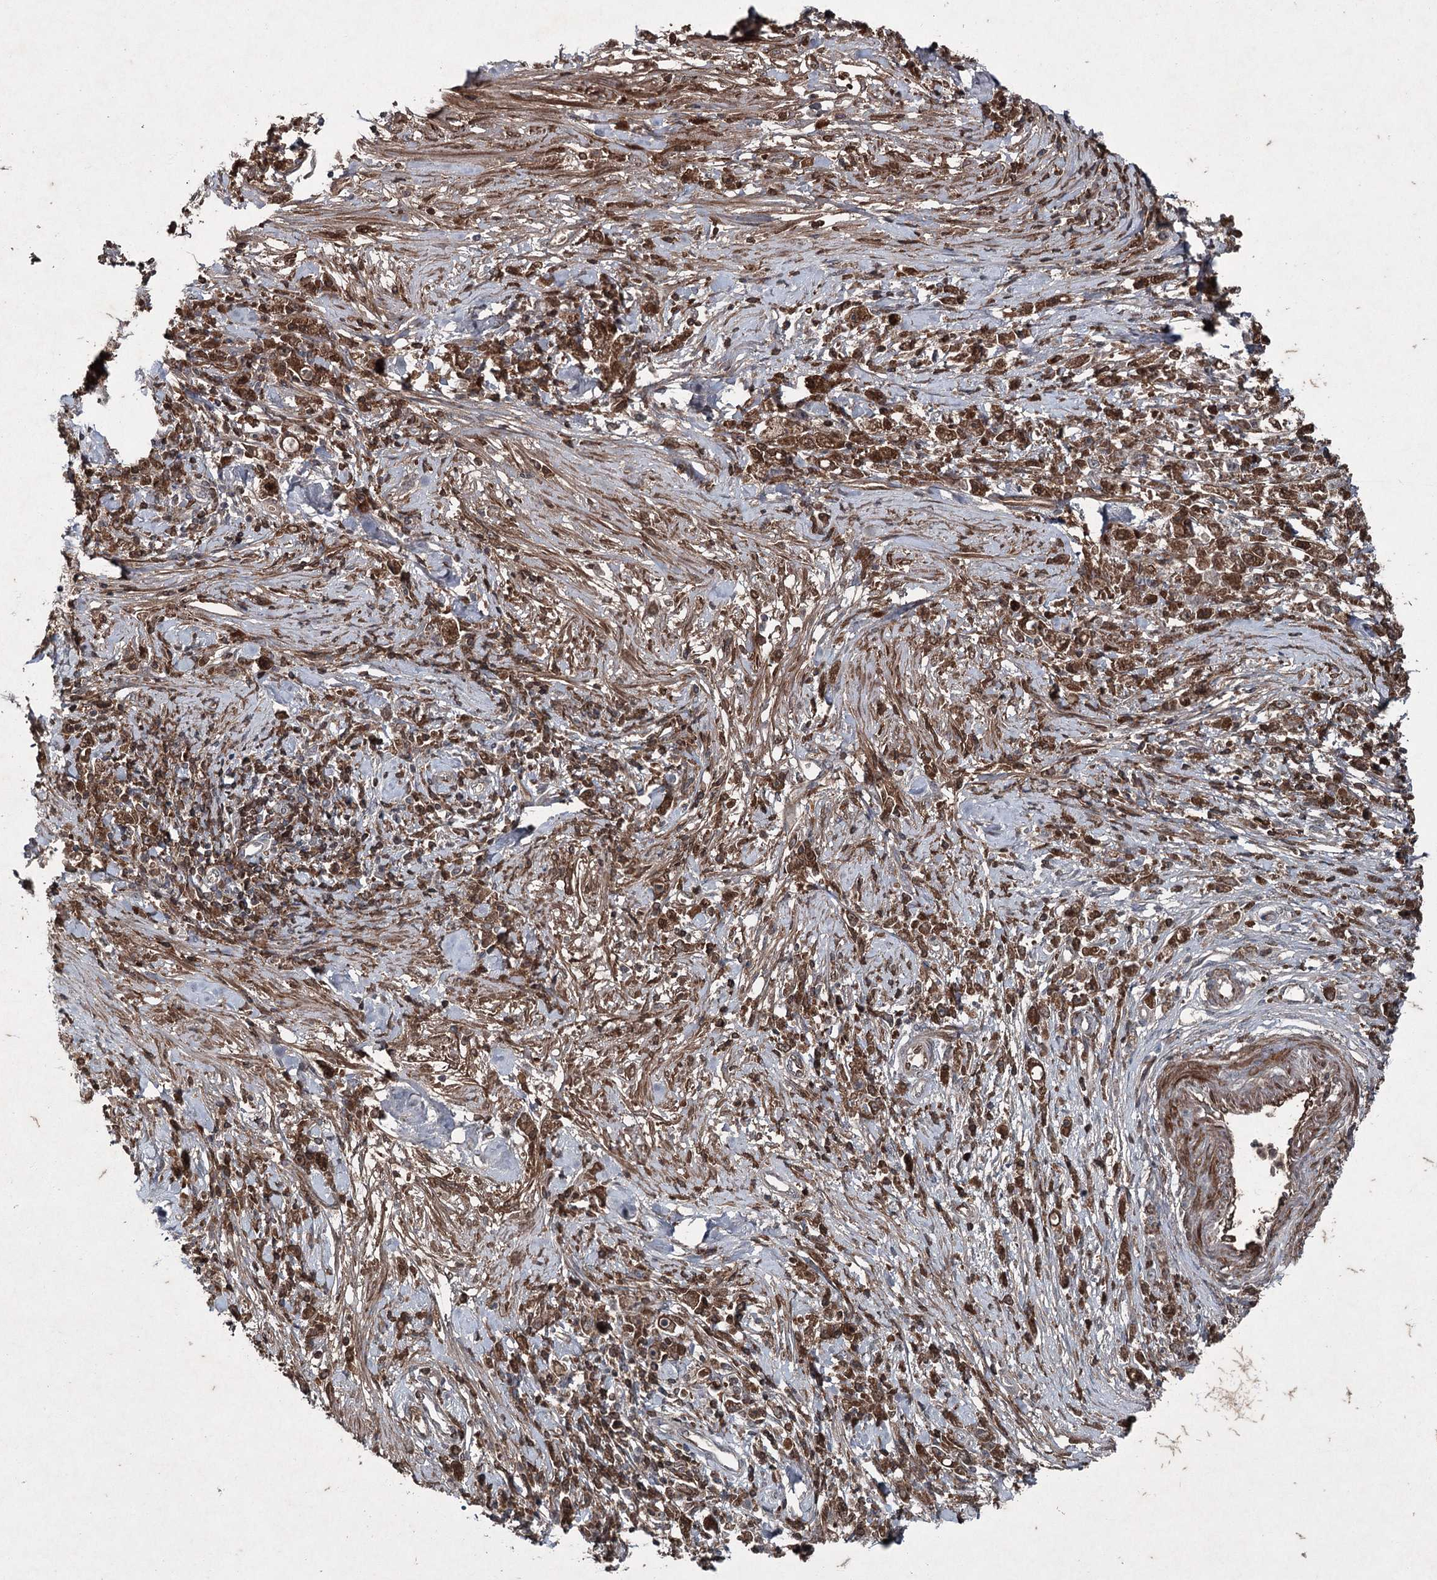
{"staining": {"intensity": "moderate", "quantity": ">75%", "location": "cytoplasmic/membranous"}, "tissue": "stomach cancer", "cell_type": "Tumor cells", "image_type": "cancer", "snomed": [{"axis": "morphology", "description": "Adenocarcinoma, NOS"}, {"axis": "topography", "description": "Stomach"}], "caption": "Moderate cytoplasmic/membranous staining is identified in approximately >75% of tumor cells in stomach cancer (adenocarcinoma). (DAB (3,3'-diaminobenzidine) = brown stain, brightfield microscopy at high magnification).", "gene": "PGLYRP2", "patient": {"sex": "female", "age": 59}}